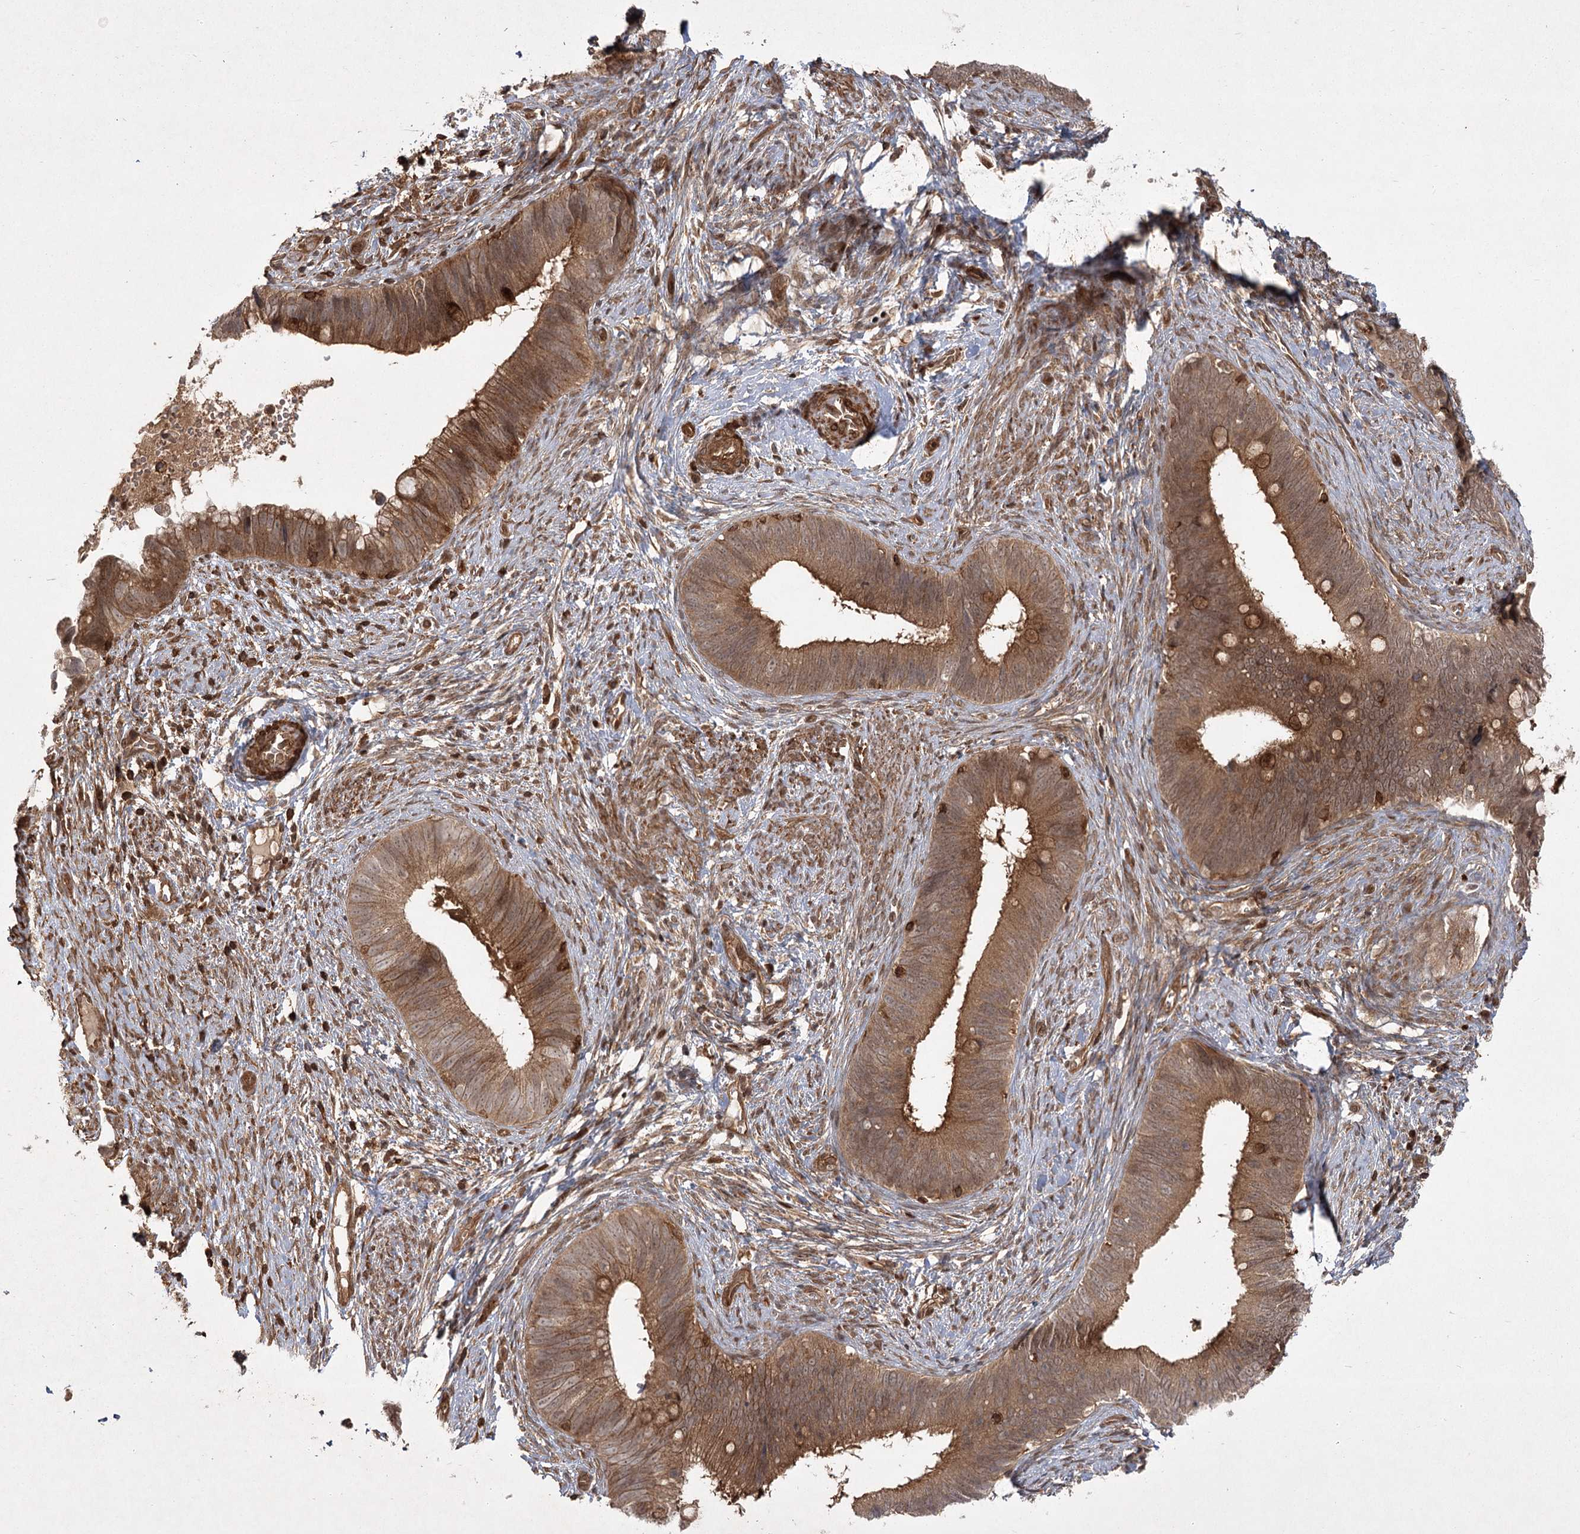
{"staining": {"intensity": "moderate", "quantity": ">75%", "location": "cytoplasmic/membranous"}, "tissue": "cervical cancer", "cell_type": "Tumor cells", "image_type": "cancer", "snomed": [{"axis": "morphology", "description": "Adenocarcinoma, NOS"}, {"axis": "topography", "description": "Cervix"}], "caption": "This photomicrograph exhibits adenocarcinoma (cervical) stained with immunohistochemistry to label a protein in brown. The cytoplasmic/membranous of tumor cells show moderate positivity for the protein. Nuclei are counter-stained blue.", "gene": "MDFIC", "patient": {"sex": "female", "age": 42}}